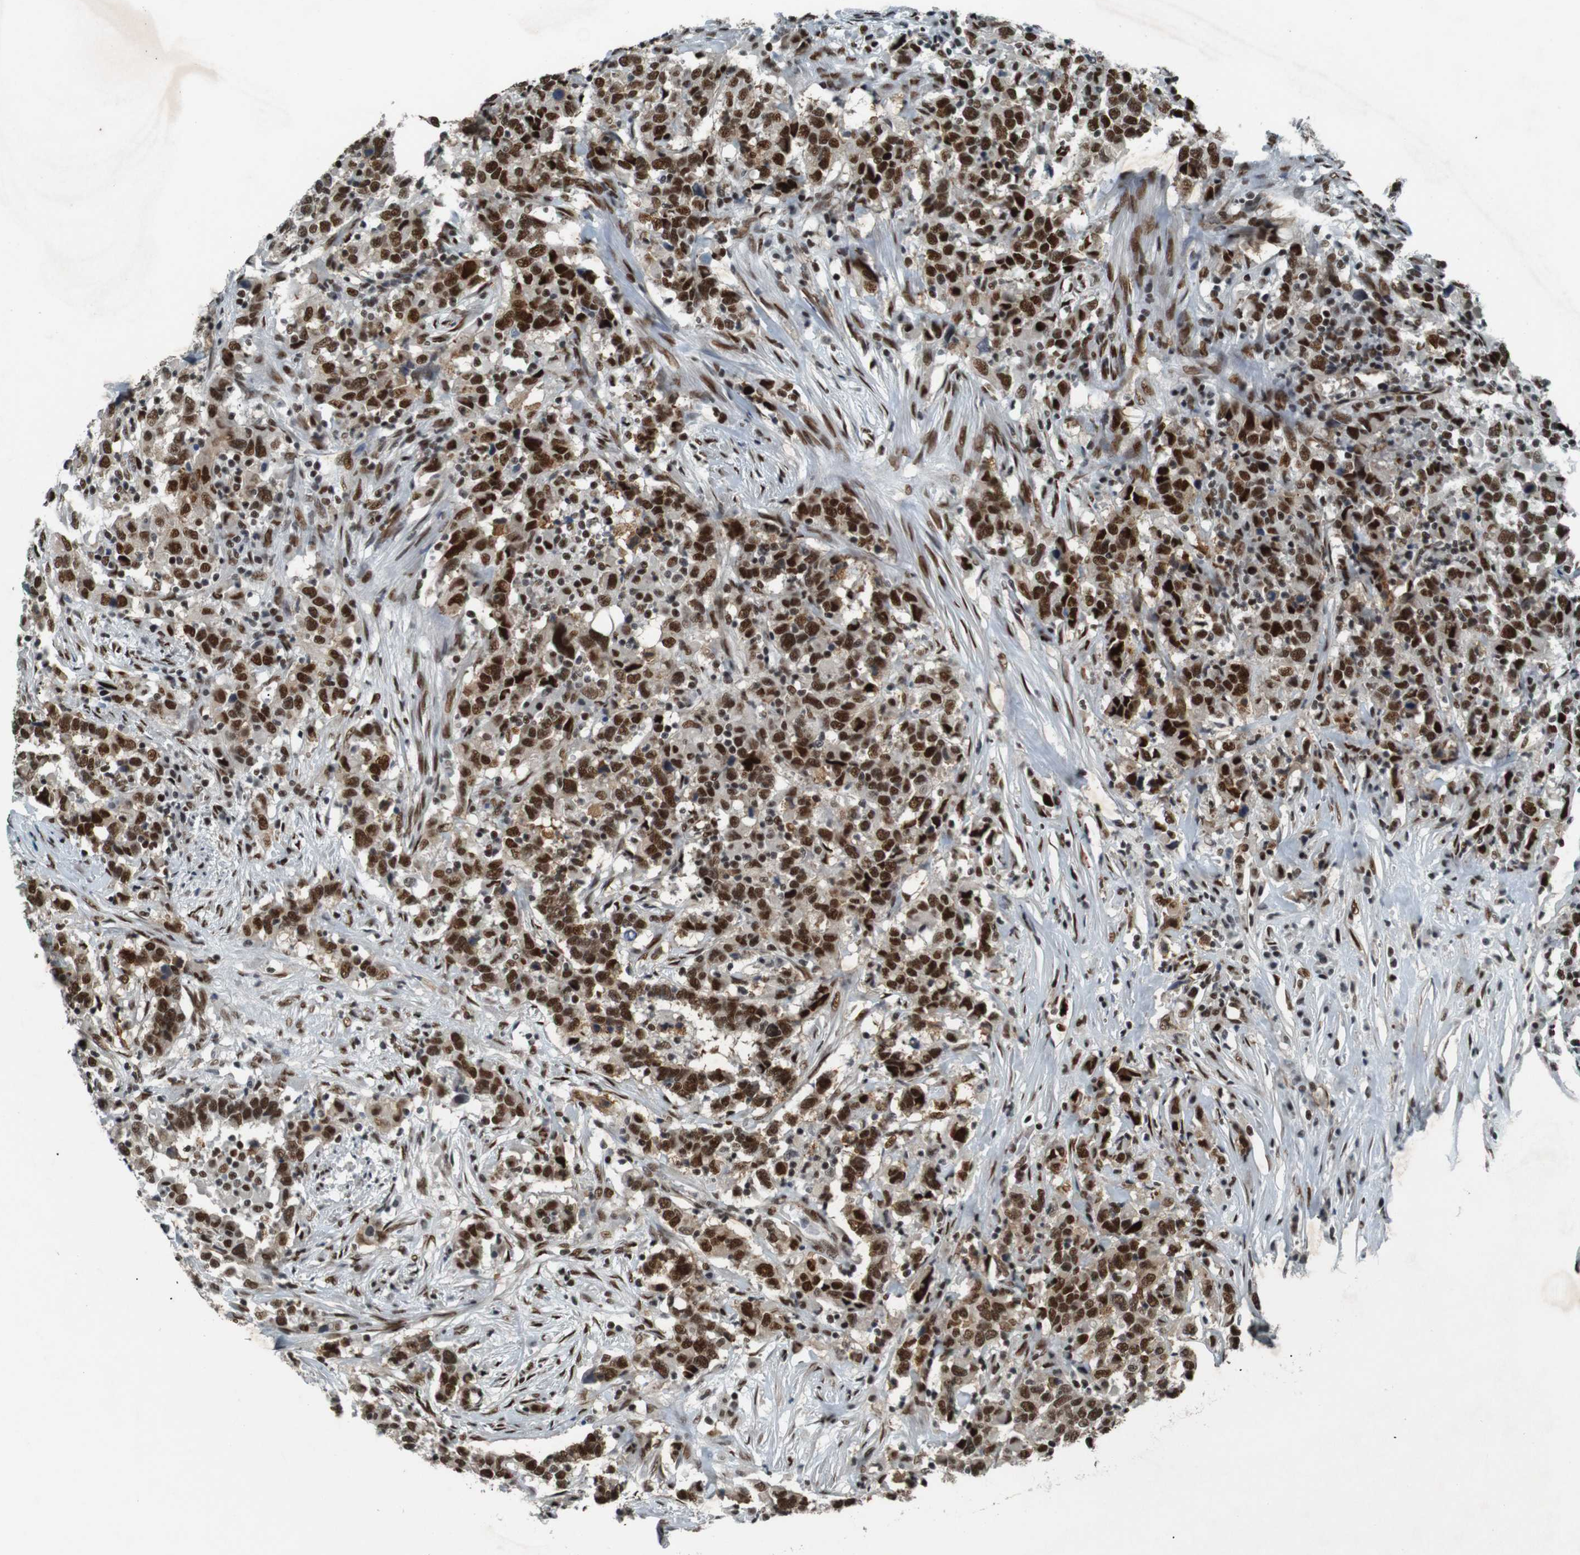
{"staining": {"intensity": "strong", "quantity": ">75%", "location": "cytoplasmic/membranous,nuclear"}, "tissue": "urothelial cancer", "cell_type": "Tumor cells", "image_type": "cancer", "snomed": [{"axis": "morphology", "description": "Urothelial carcinoma, High grade"}, {"axis": "topography", "description": "Urinary bladder"}], "caption": "Strong cytoplasmic/membranous and nuclear expression is identified in approximately >75% of tumor cells in urothelial cancer. The protein is shown in brown color, while the nuclei are stained blue.", "gene": "HEXIM1", "patient": {"sex": "male", "age": 61}}